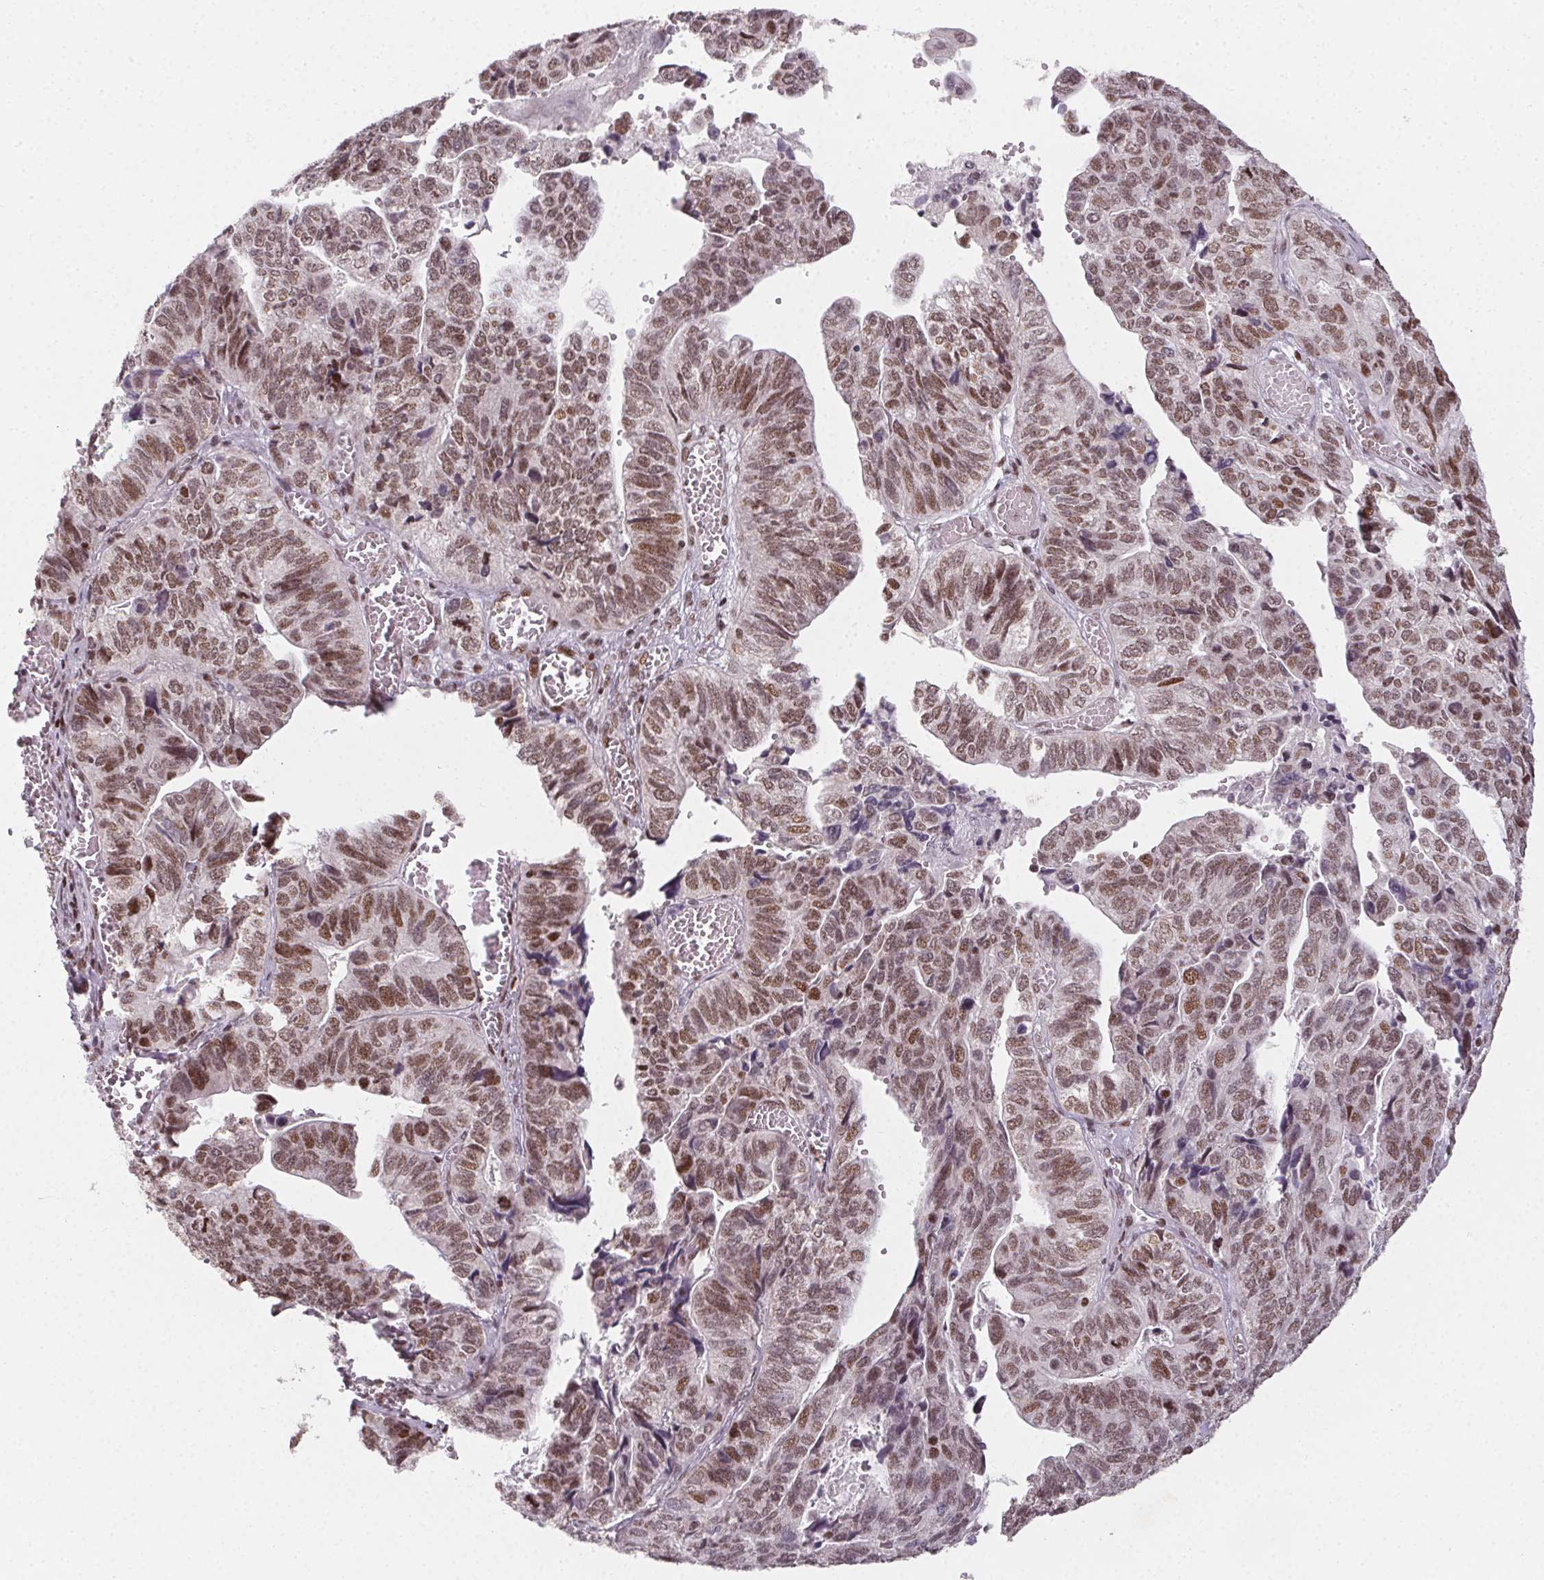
{"staining": {"intensity": "moderate", "quantity": ">75%", "location": "nuclear"}, "tissue": "stomach cancer", "cell_type": "Tumor cells", "image_type": "cancer", "snomed": [{"axis": "morphology", "description": "Adenocarcinoma, NOS"}, {"axis": "topography", "description": "Stomach, upper"}], "caption": "Stomach adenocarcinoma stained with a protein marker shows moderate staining in tumor cells.", "gene": "KMT2A", "patient": {"sex": "female", "age": 67}}